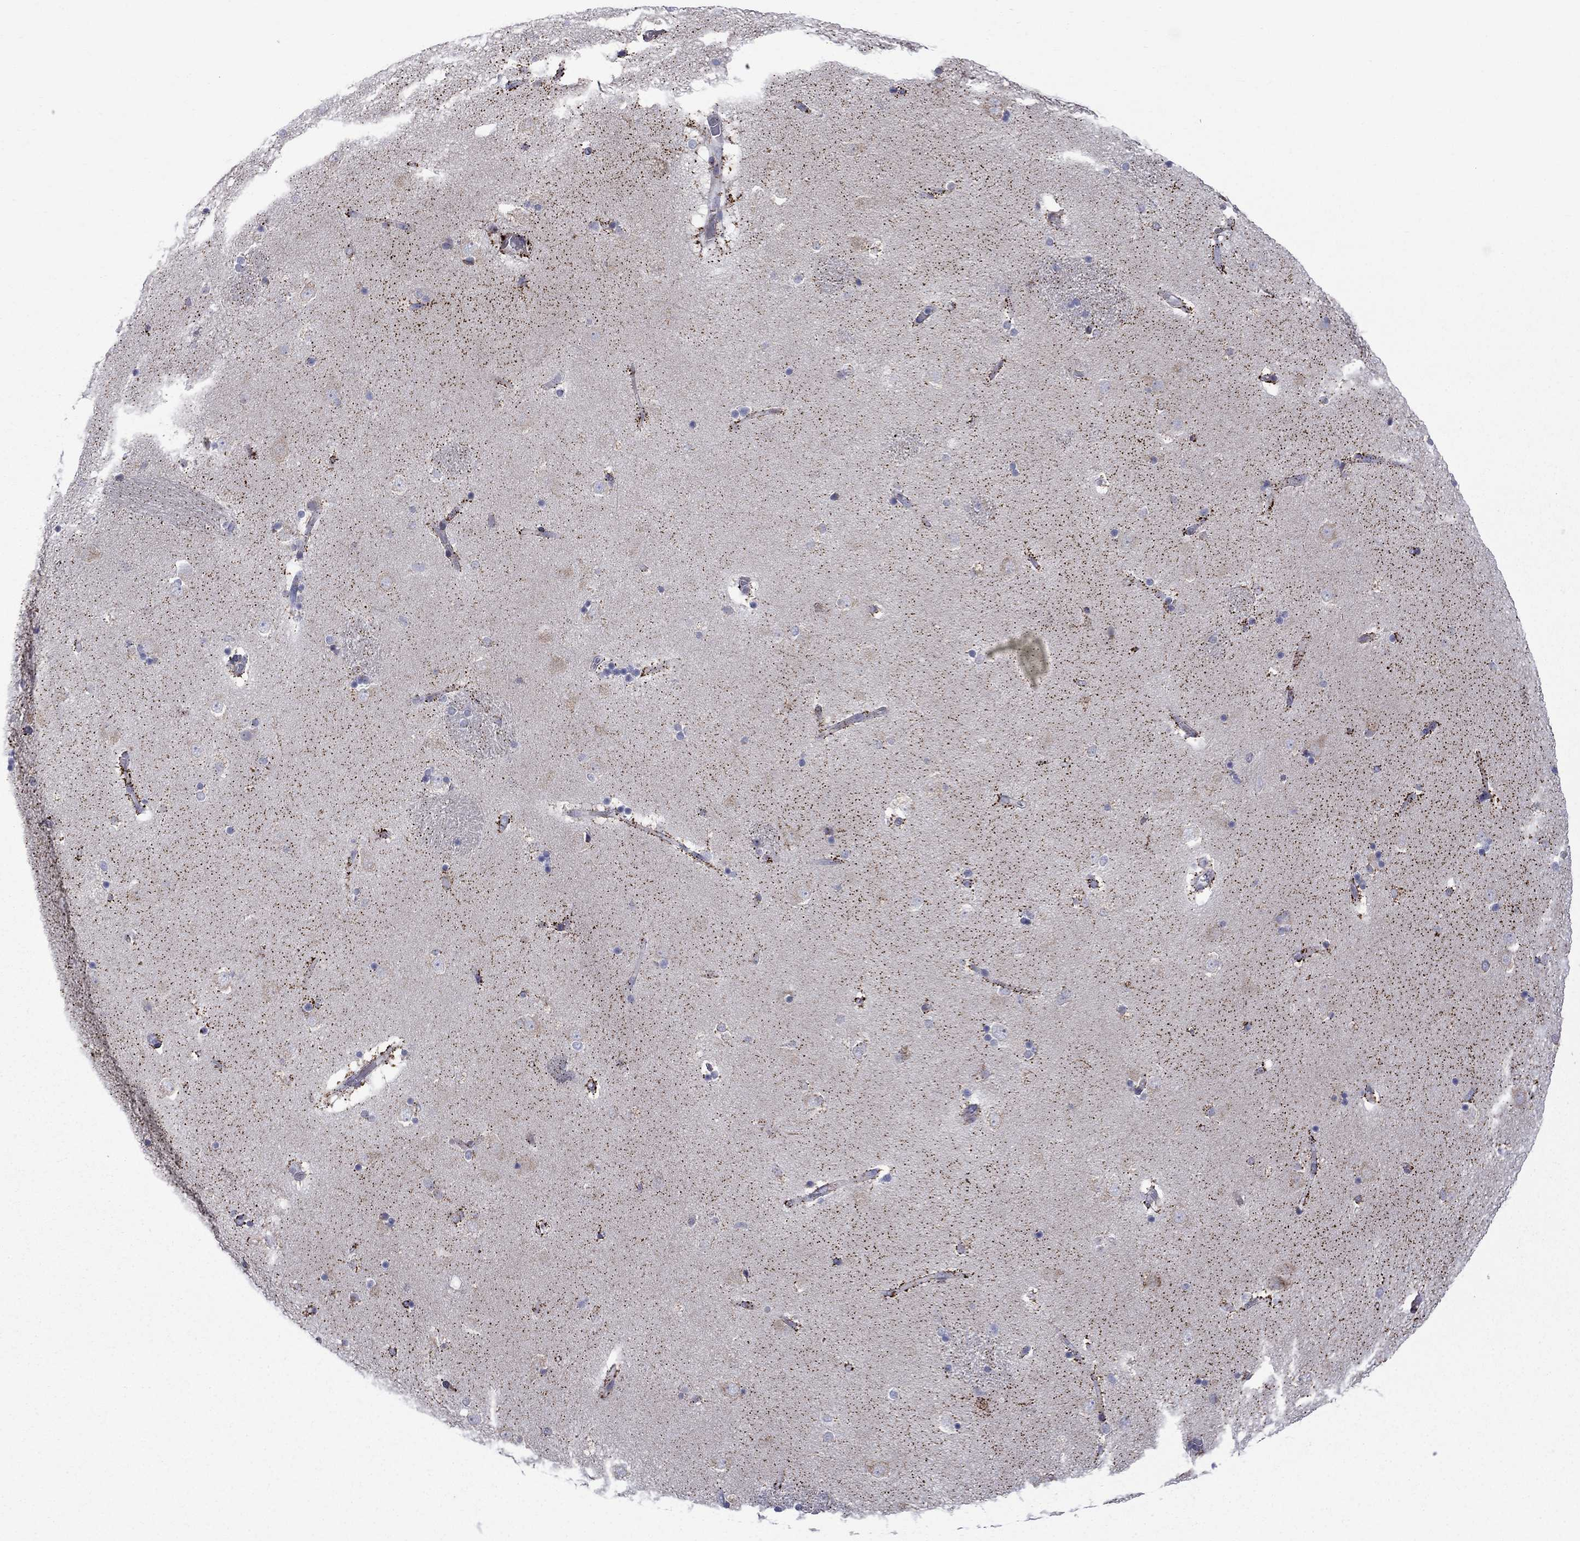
{"staining": {"intensity": "strong", "quantity": "<25%", "location": "cytoplasmic/membranous"}, "tissue": "caudate", "cell_type": "Glial cells", "image_type": "normal", "snomed": [{"axis": "morphology", "description": "Normal tissue, NOS"}, {"axis": "topography", "description": "Lateral ventricle wall"}], "caption": "Protein analysis of benign caudate exhibits strong cytoplasmic/membranous staining in about <25% of glial cells.", "gene": "ASNS", "patient": {"sex": "male", "age": 51}}